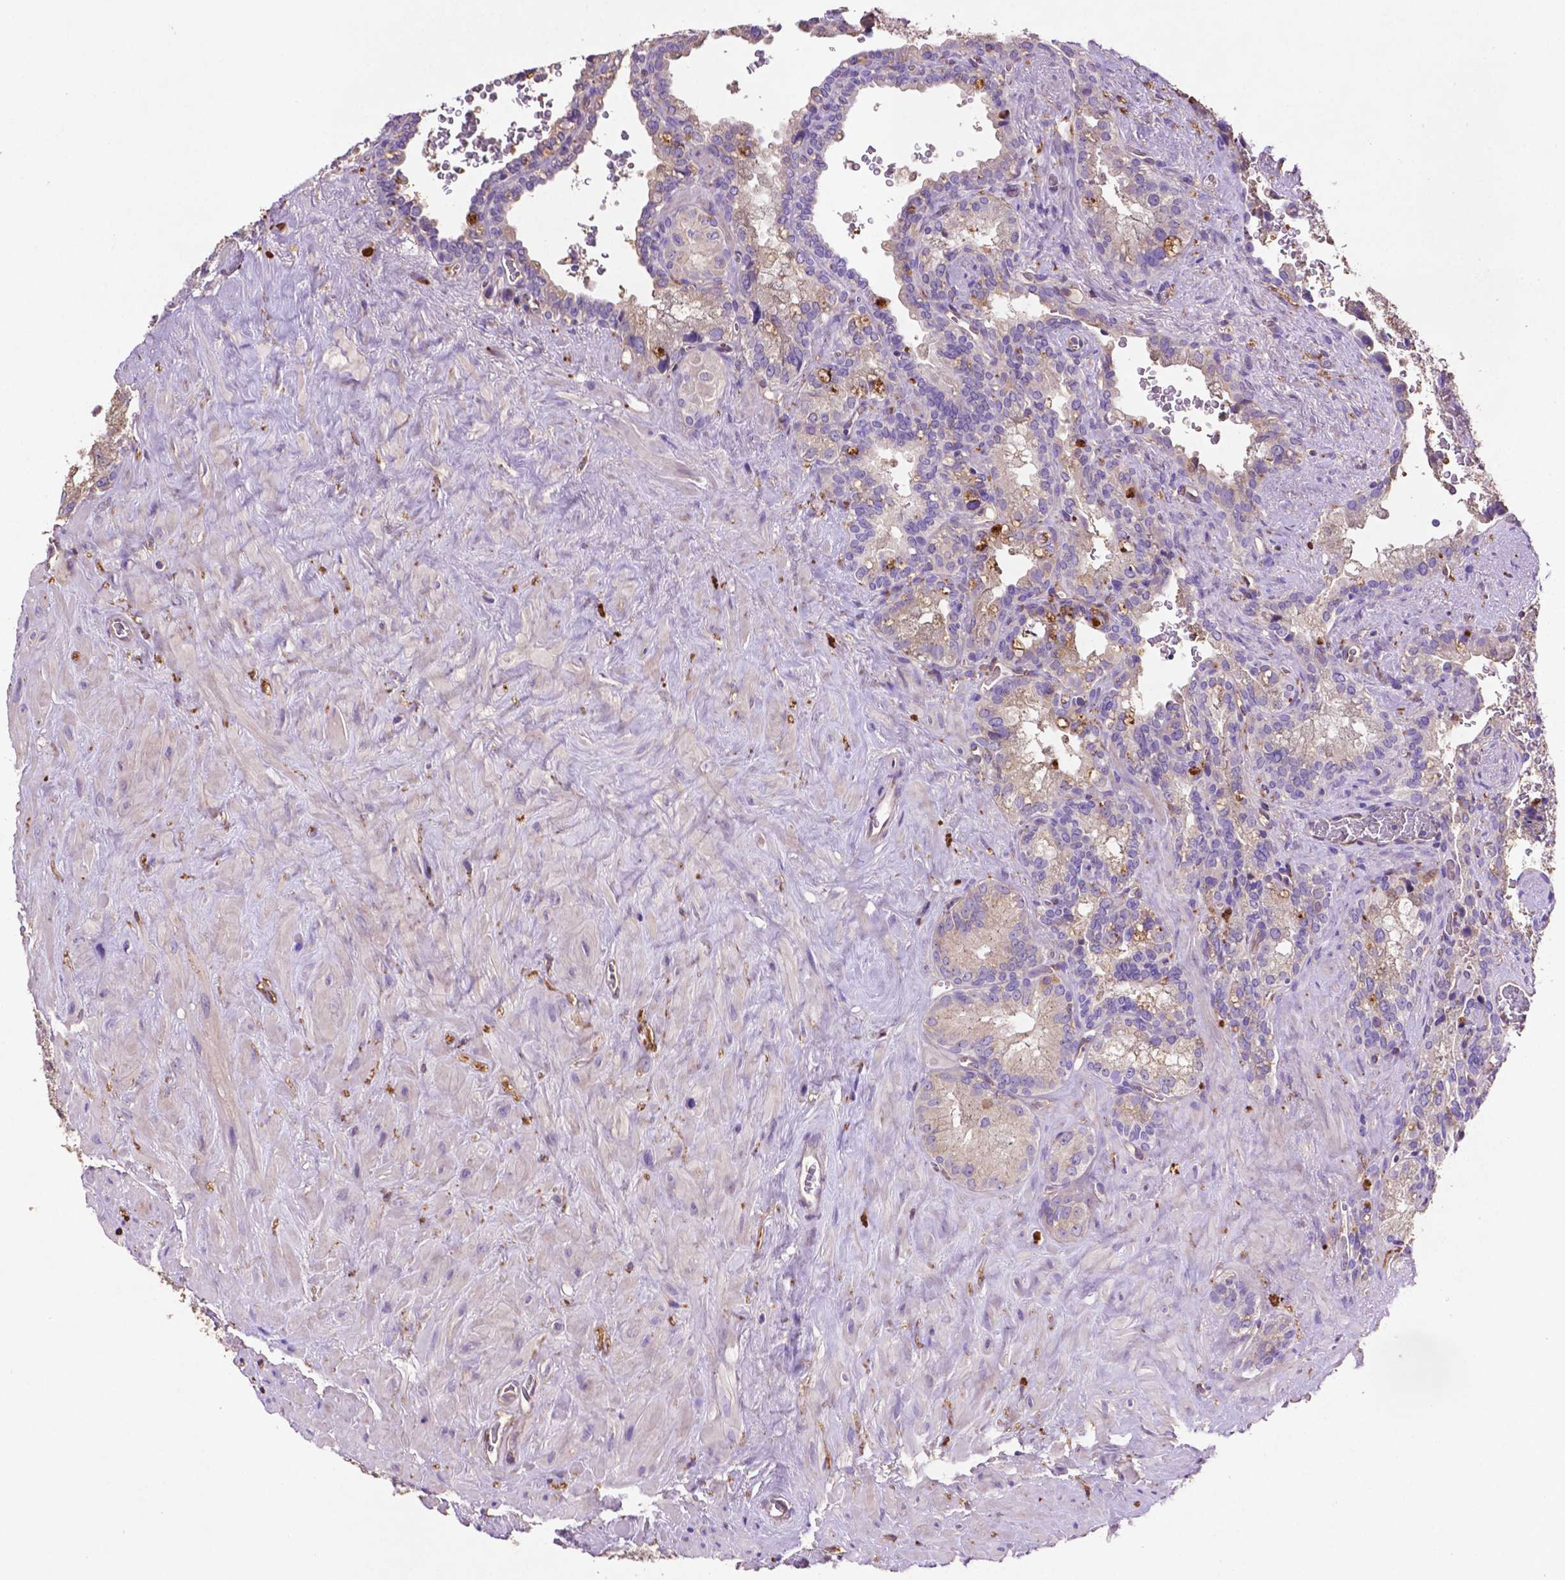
{"staining": {"intensity": "weak", "quantity": "<25%", "location": "cytoplasmic/membranous"}, "tissue": "seminal vesicle", "cell_type": "Glandular cells", "image_type": "normal", "snomed": [{"axis": "morphology", "description": "Normal tissue, NOS"}, {"axis": "topography", "description": "Prostate"}, {"axis": "topography", "description": "Seminal veicle"}], "caption": "Immunohistochemistry histopathology image of unremarkable seminal vesicle: human seminal vesicle stained with DAB shows no significant protein expression in glandular cells.", "gene": "GDPD5", "patient": {"sex": "male", "age": 71}}